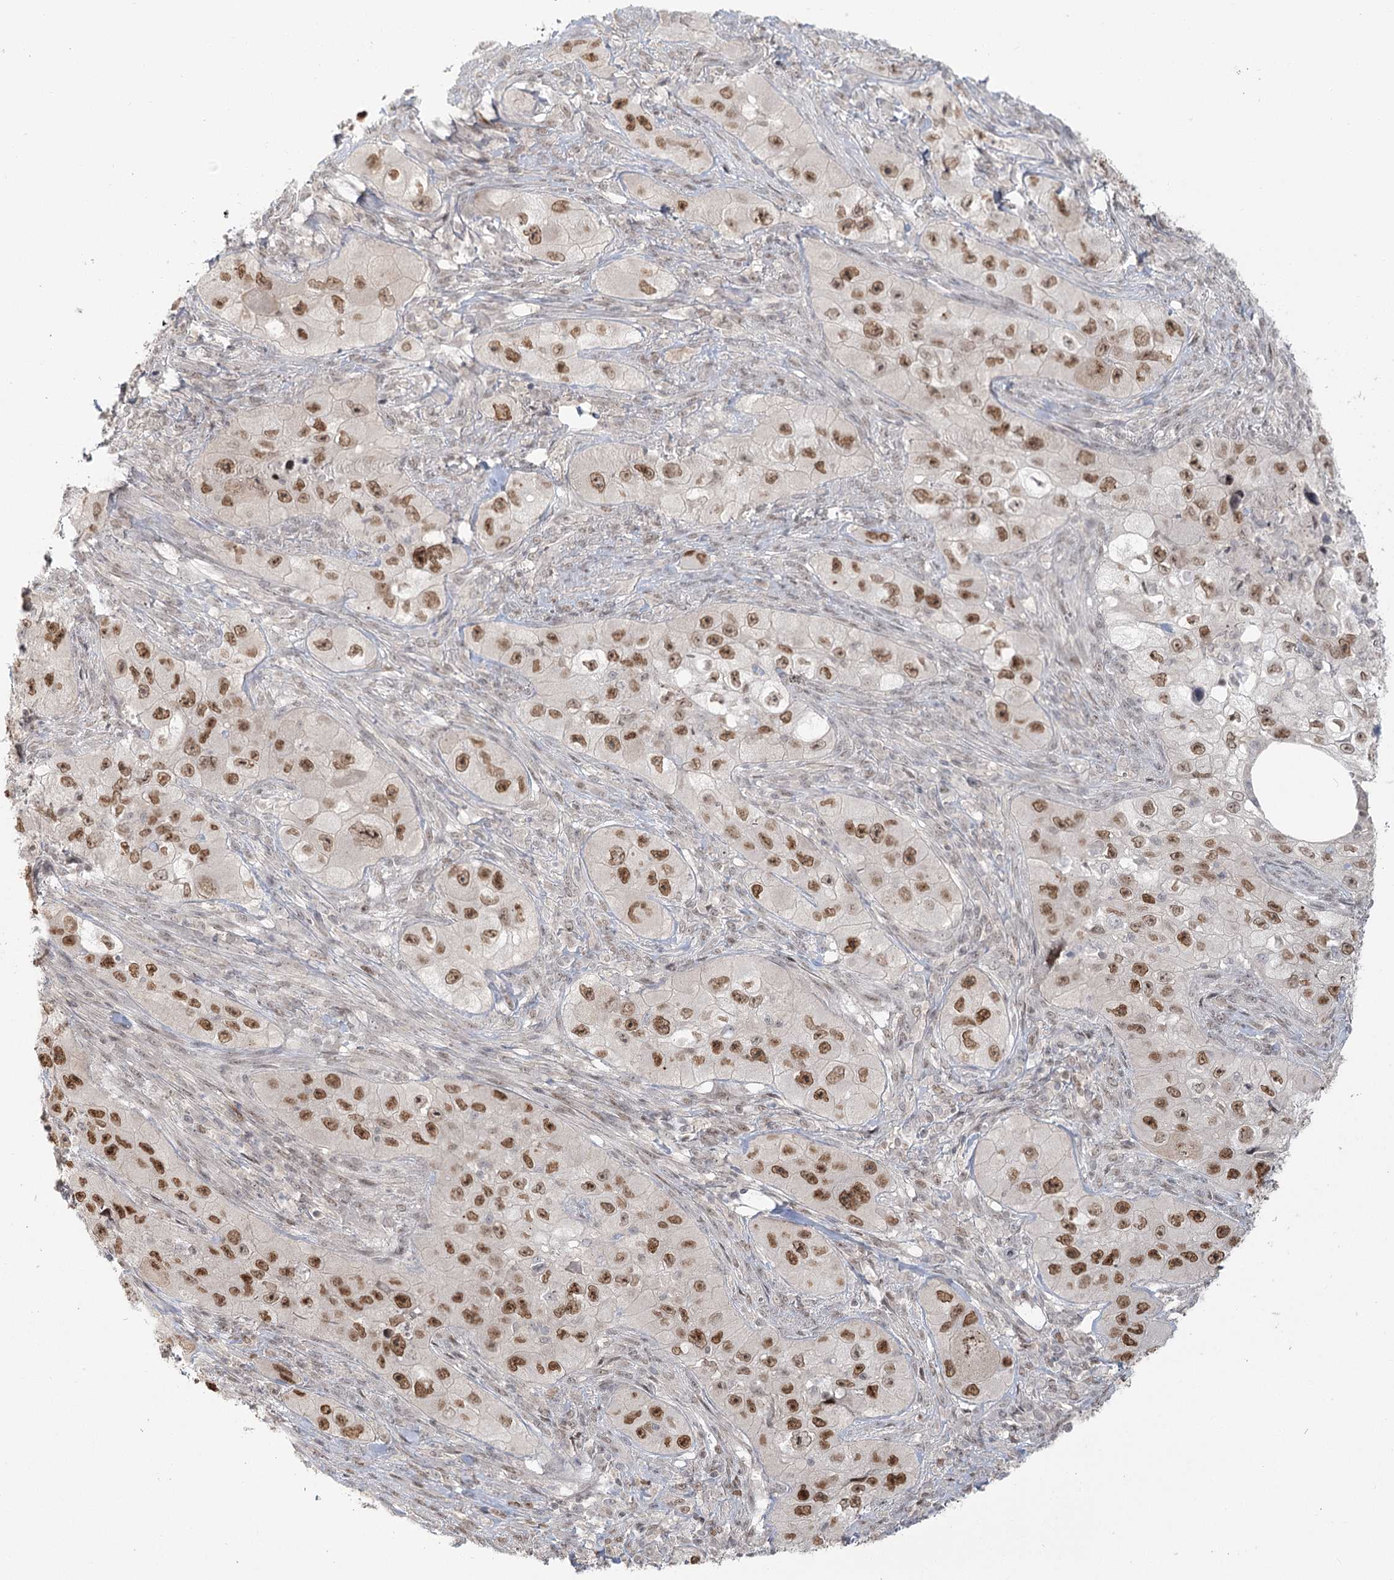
{"staining": {"intensity": "moderate", "quantity": ">75%", "location": "nuclear"}, "tissue": "skin cancer", "cell_type": "Tumor cells", "image_type": "cancer", "snomed": [{"axis": "morphology", "description": "Squamous cell carcinoma, NOS"}, {"axis": "topography", "description": "Skin"}, {"axis": "topography", "description": "Subcutis"}], "caption": "High-magnification brightfield microscopy of squamous cell carcinoma (skin) stained with DAB (3,3'-diaminobenzidine) (brown) and counterstained with hematoxylin (blue). tumor cells exhibit moderate nuclear expression is appreciated in approximately>75% of cells.", "gene": "R3HCC1L", "patient": {"sex": "male", "age": 73}}